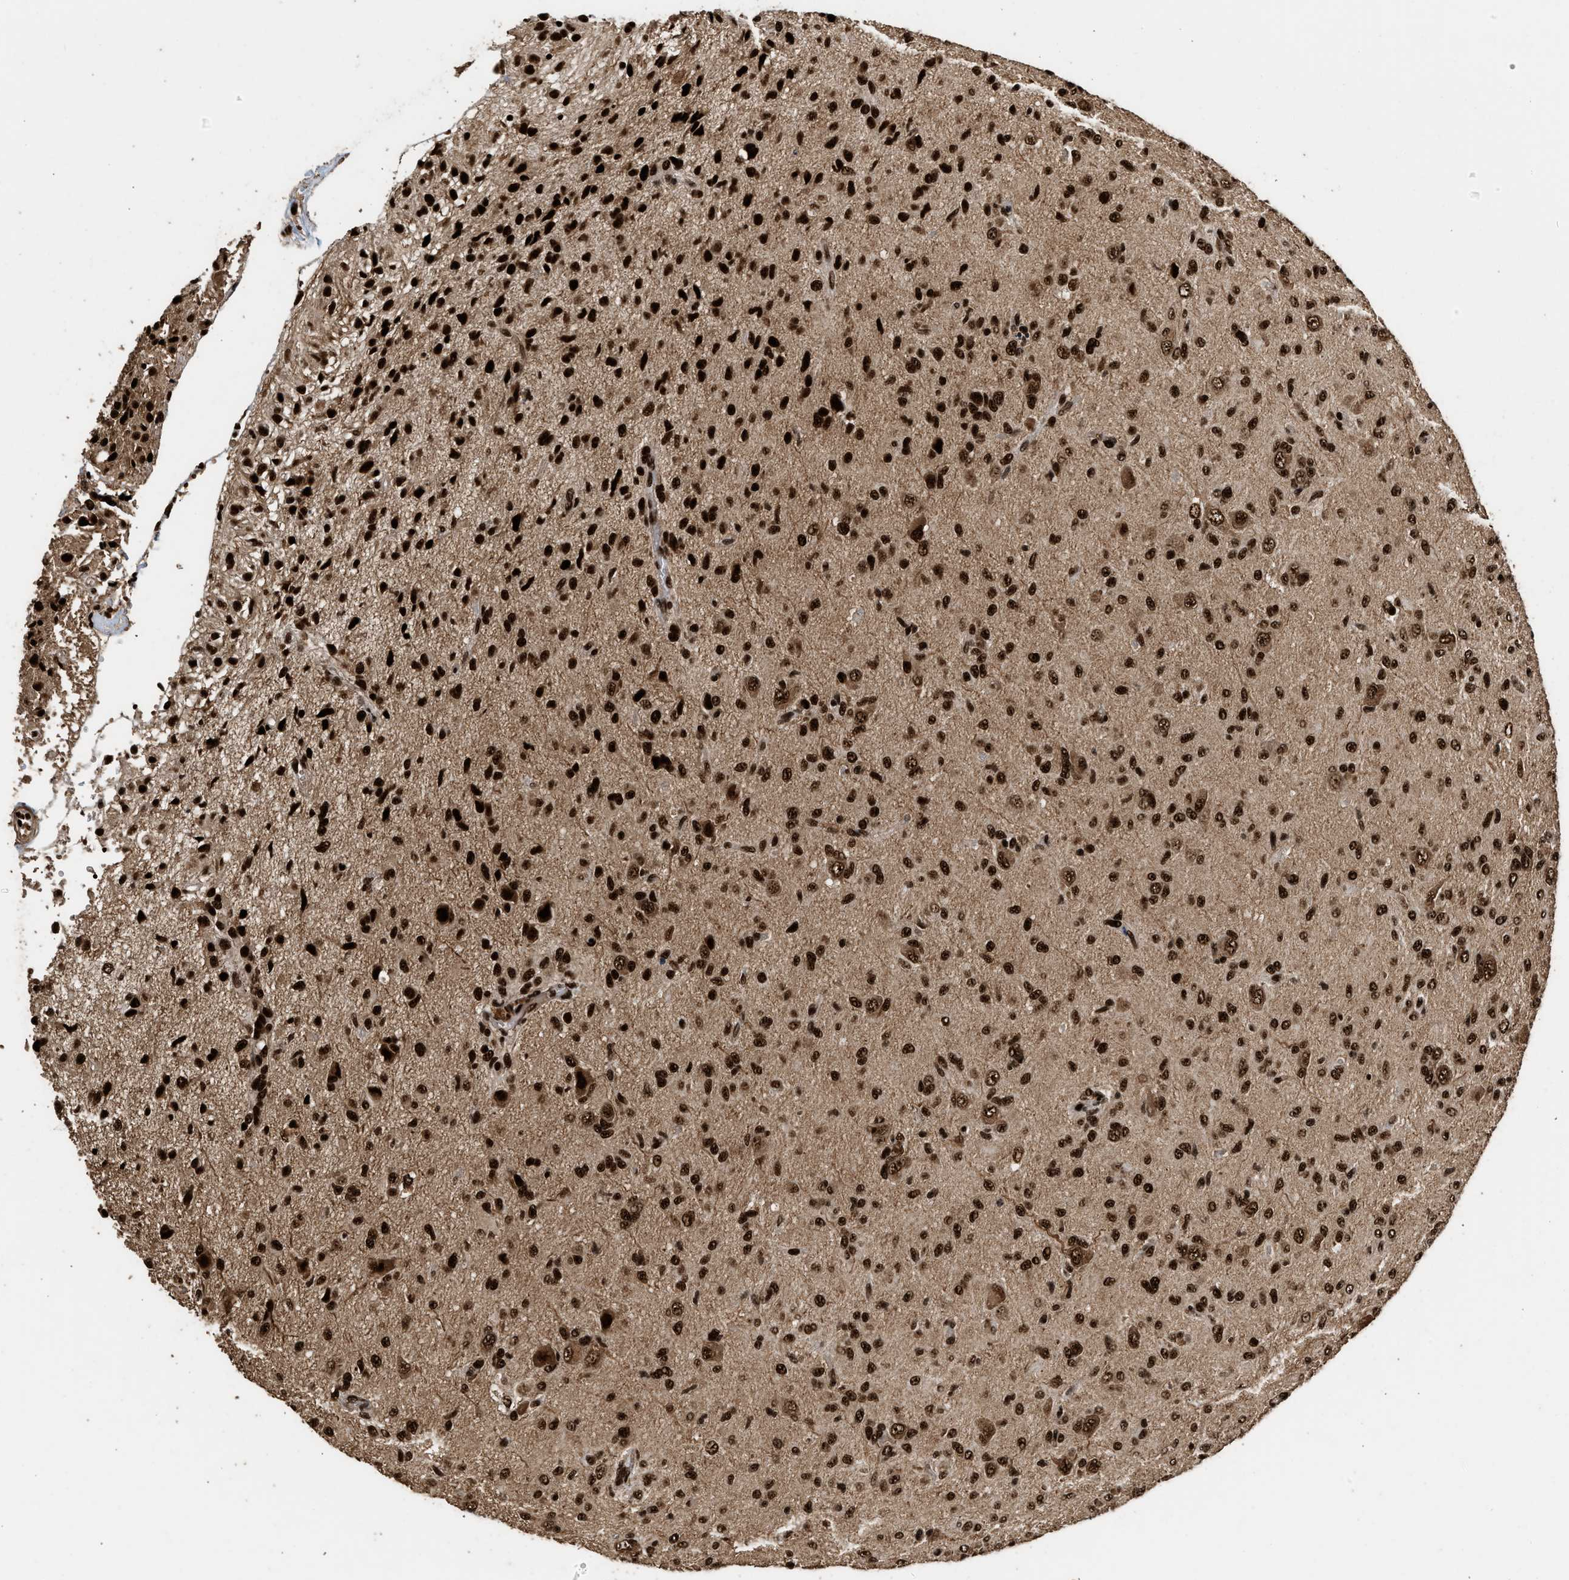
{"staining": {"intensity": "strong", "quantity": ">75%", "location": "nuclear"}, "tissue": "glioma", "cell_type": "Tumor cells", "image_type": "cancer", "snomed": [{"axis": "morphology", "description": "Glioma, malignant, High grade"}, {"axis": "topography", "description": "Brain"}], "caption": "This photomicrograph reveals immunohistochemistry staining of human malignant high-grade glioma, with high strong nuclear positivity in about >75% of tumor cells.", "gene": "PPP4R3B", "patient": {"sex": "female", "age": 59}}